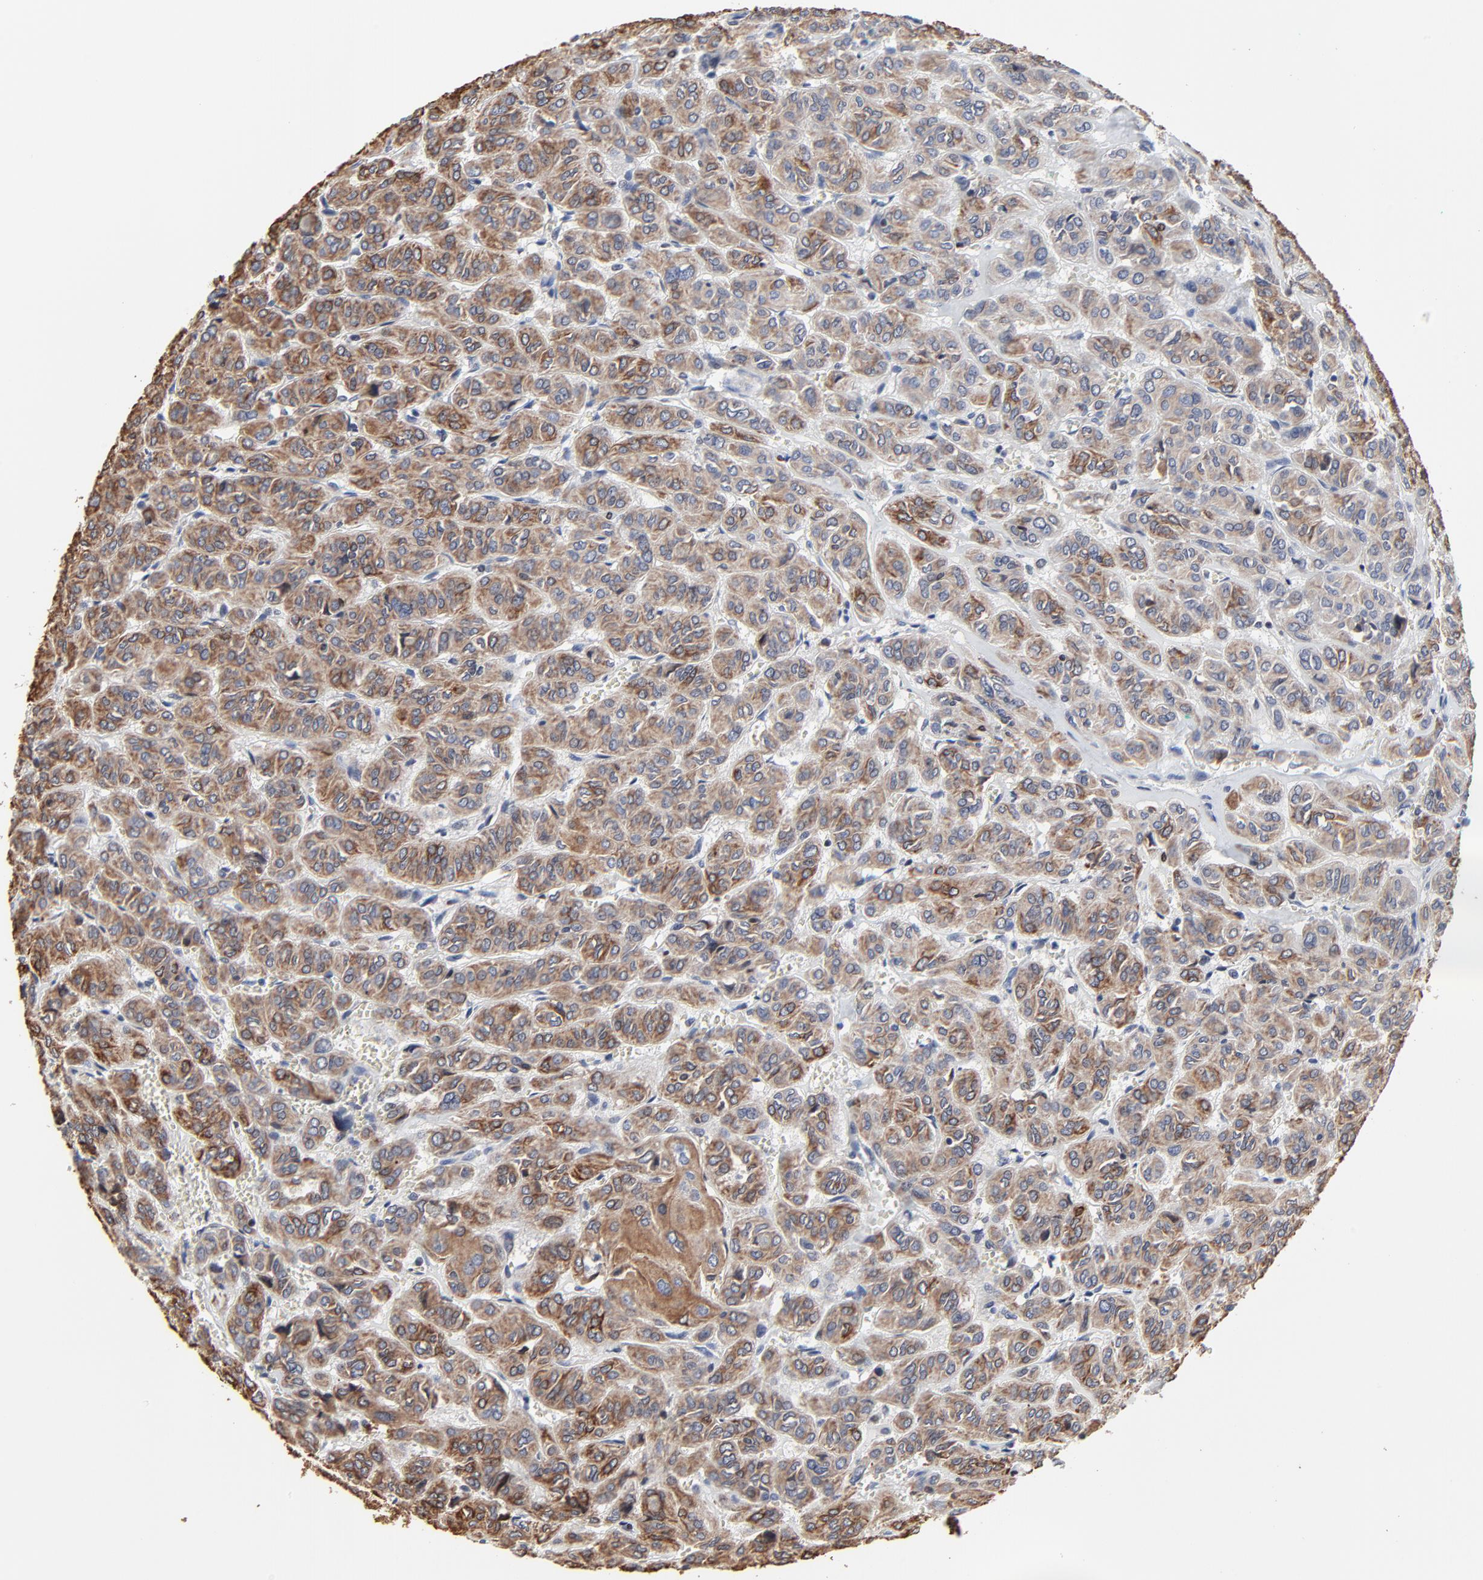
{"staining": {"intensity": "moderate", "quantity": ">75%", "location": "cytoplasmic/membranous"}, "tissue": "thyroid cancer", "cell_type": "Tumor cells", "image_type": "cancer", "snomed": [{"axis": "morphology", "description": "Follicular adenoma carcinoma, NOS"}, {"axis": "topography", "description": "Thyroid gland"}], "caption": "Protein staining of thyroid cancer (follicular adenoma carcinoma) tissue demonstrates moderate cytoplasmic/membranous staining in about >75% of tumor cells.", "gene": "LNX1", "patient": {"sex": "female", "age": 71}}